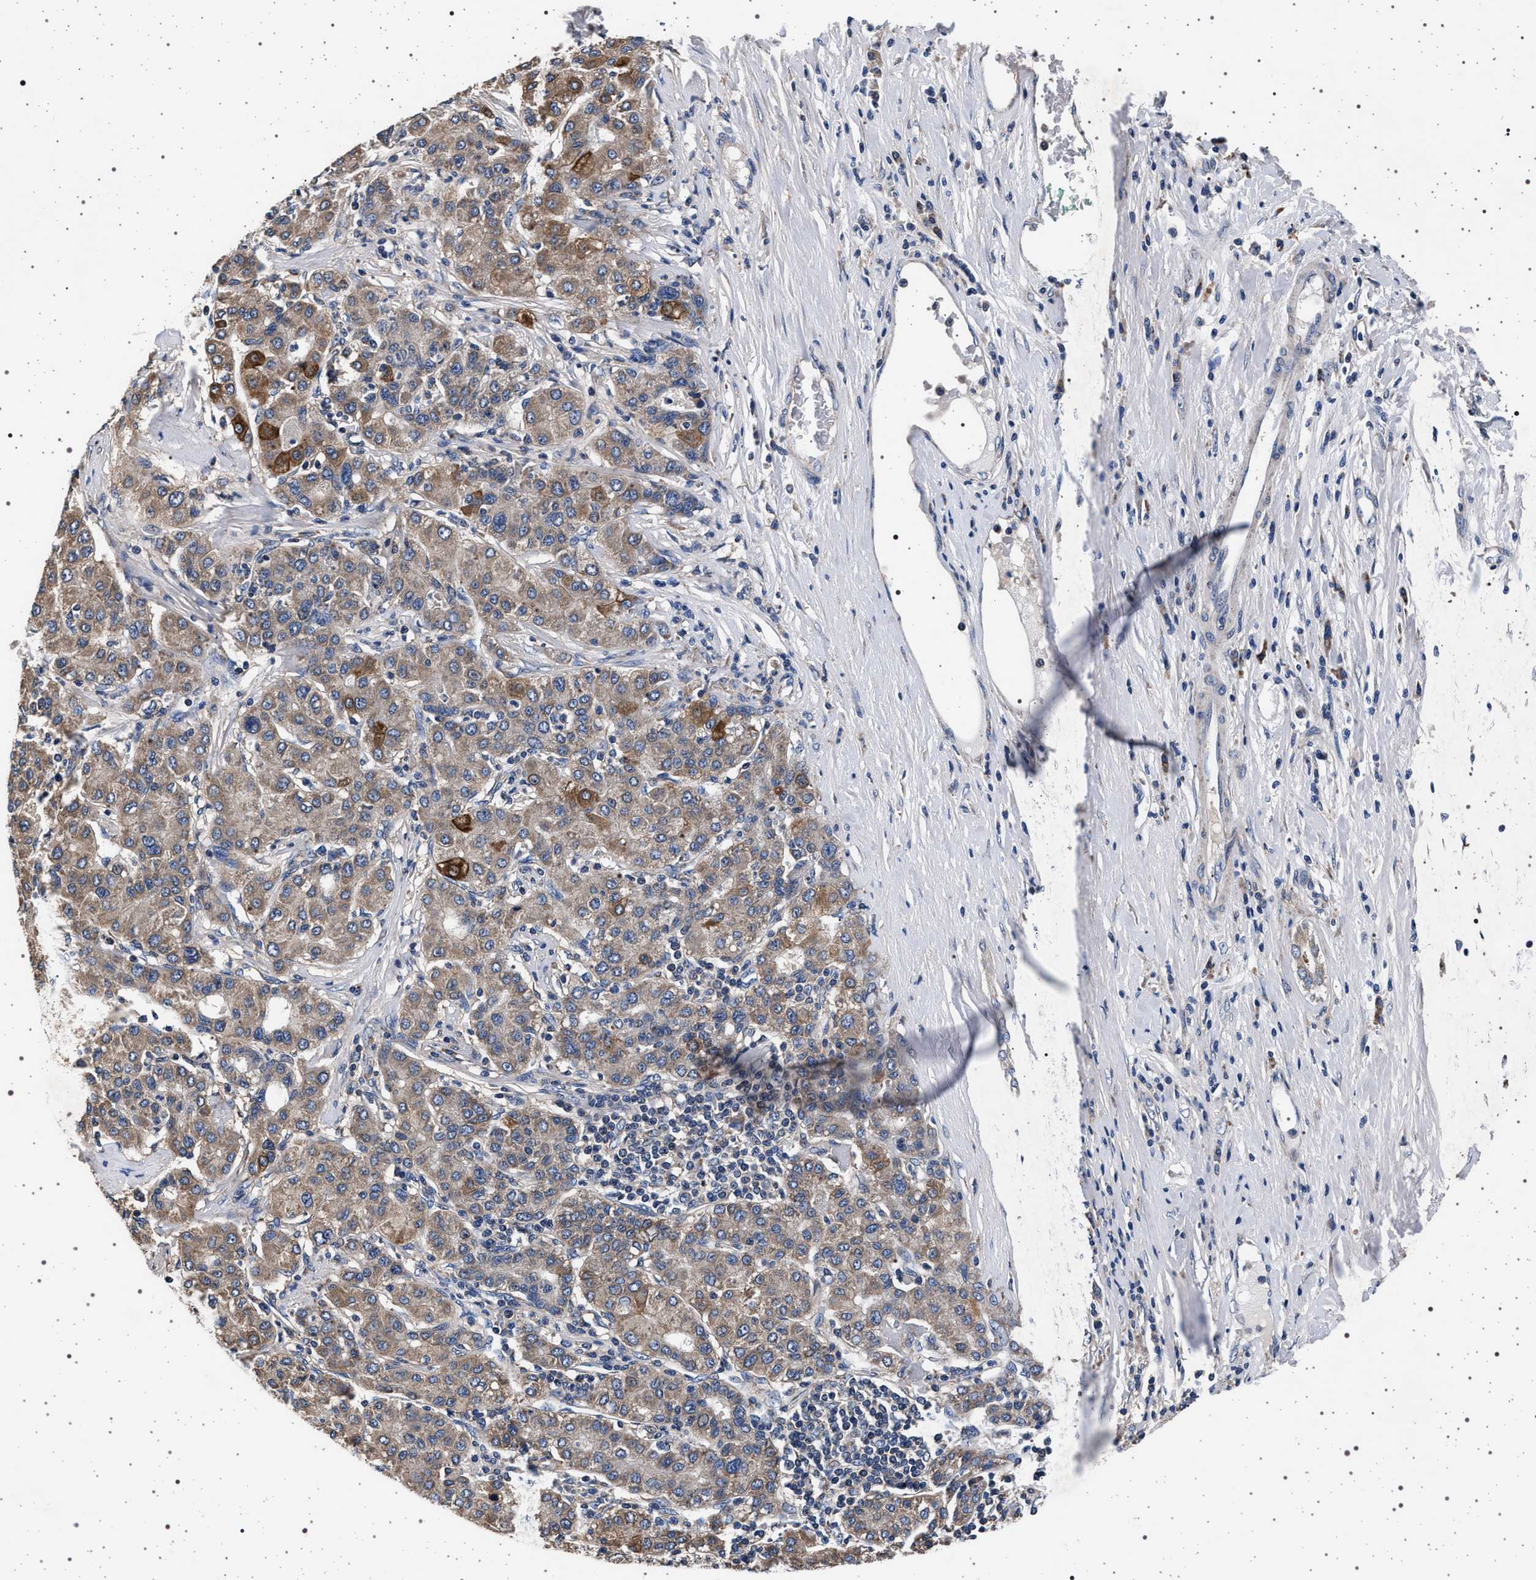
{"staining": {"intensity": "weak", "quantity": ">75%", "location": "cytoplasmic/membranous"}, "tissue": "liver cancer", "cell_type": "Tumor cells", "image_type": "cancer", "snomed": [{"axis": "morphology", "description": "Carcinoma, Hepatocellular, NOS"}, {"axis": "topography", "description": "Liver"}], "caption": "Immunohistochemistry (IHC) photomicrograph of neoplastic tissue: liver cancer stained using immunohistochemistry shows low levels of weak protein expression localized specifically in the cytoplasmic/membranous of tumor cells, appearing as a cytoplasmic/membranous brown color.", "gene": "MAP3K2", "patient": {"sex": "male", "age": 65}}